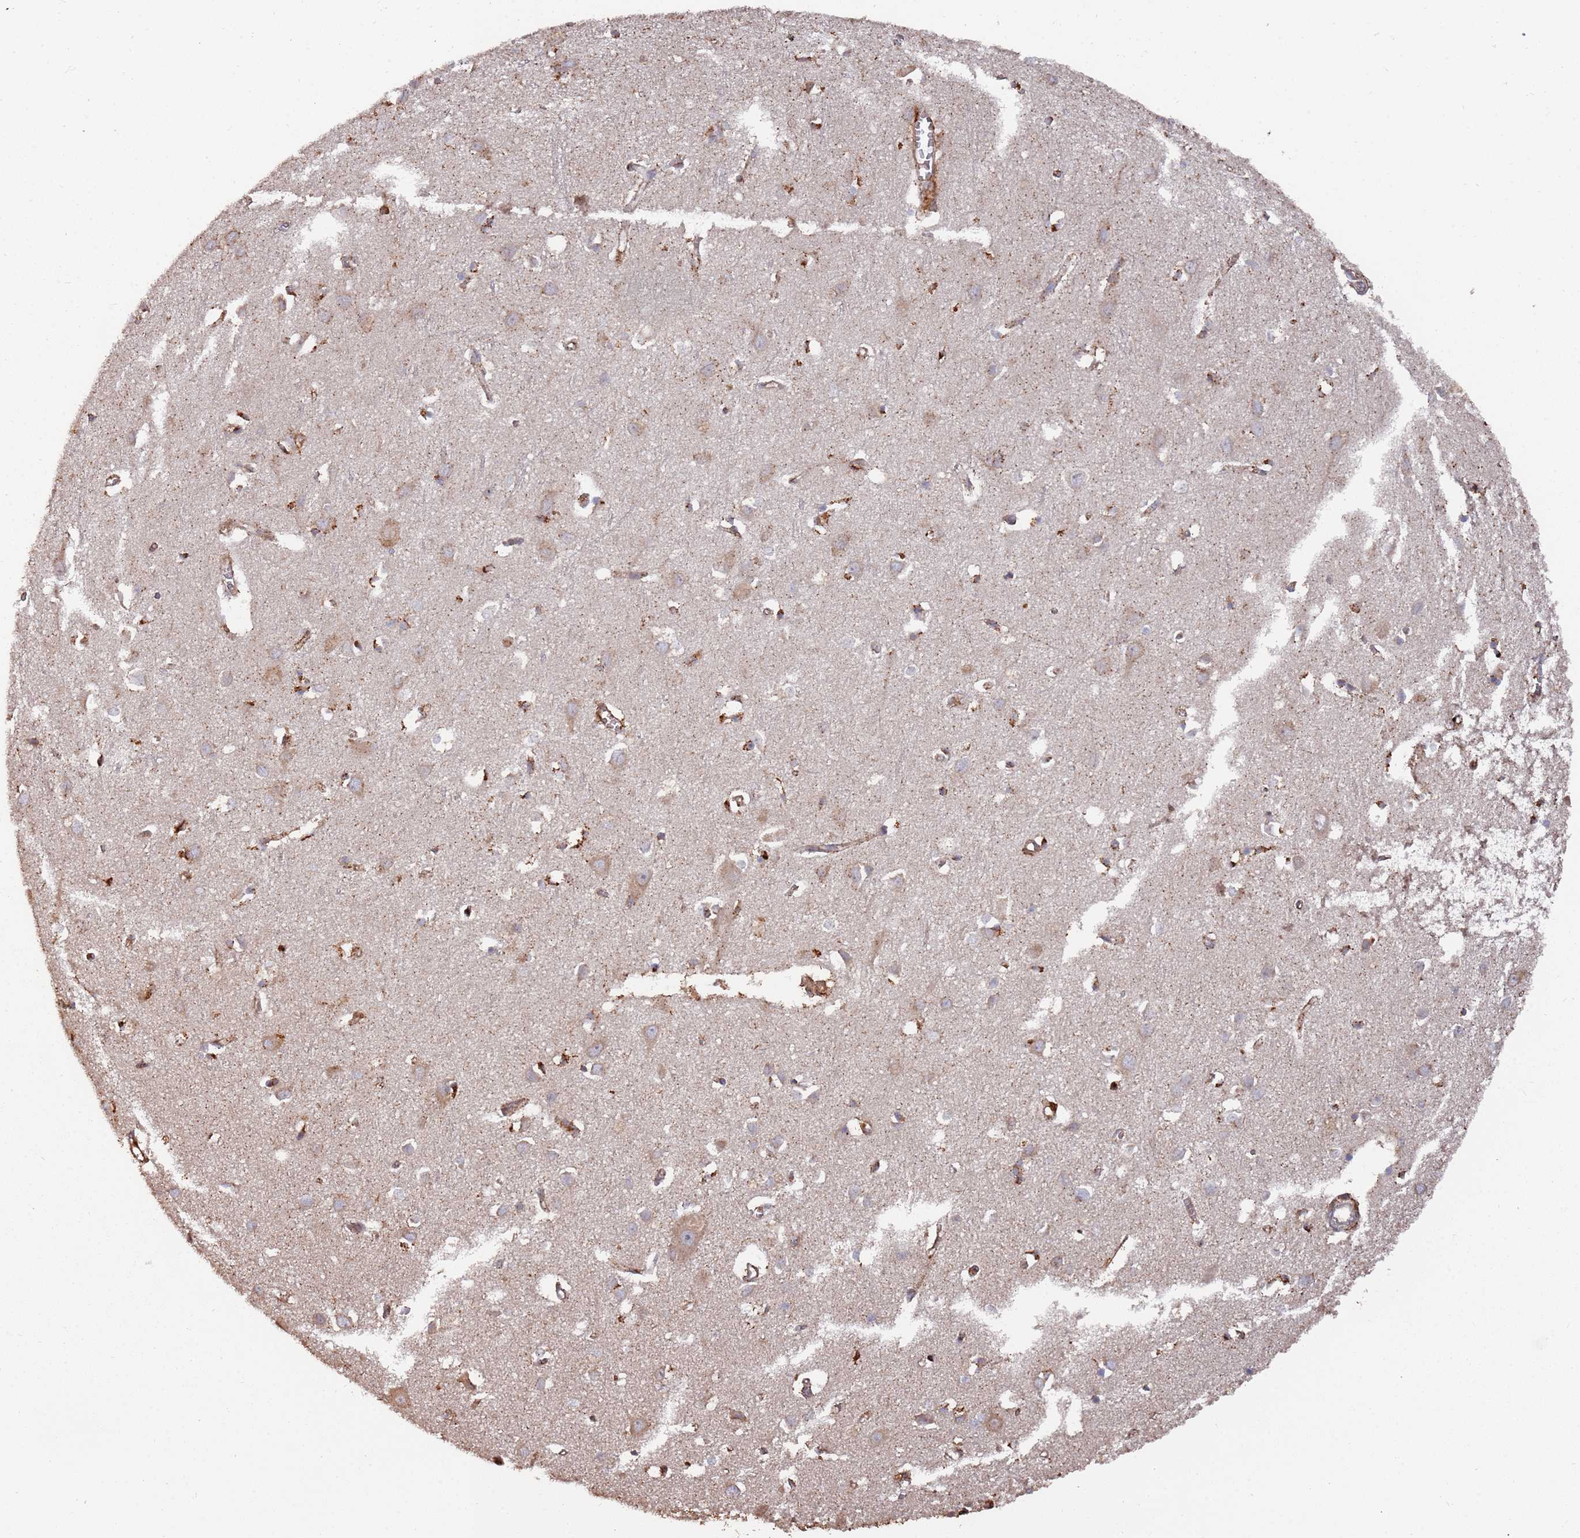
{"staining": {"intensity": "moderate", "quantity": ">75%", "location": "cytoplasmic/membranous"}, "tissue": "cerebral cortex", "cell_type": "Endothelial cells", "image_type": "normal", "snomed": [{"axis": "morphology", "description": "Normal tissue, NOS"}, {"axis": "topography", "description": "Cerebral cortex"}], "caption": "Protein analysis of unremarkable cerebral cortex shows moderate cytoplasmic/membranous positivity in approximately >75% of endothelial cells. Using DAB (3,3'-diaminobenzidine) (brown) and hematoxylin (blue) stains, captured at high magnification using brightfield microscopy.", "gene": "LACC1", "patient": {"sex": "female", "age": 64}}